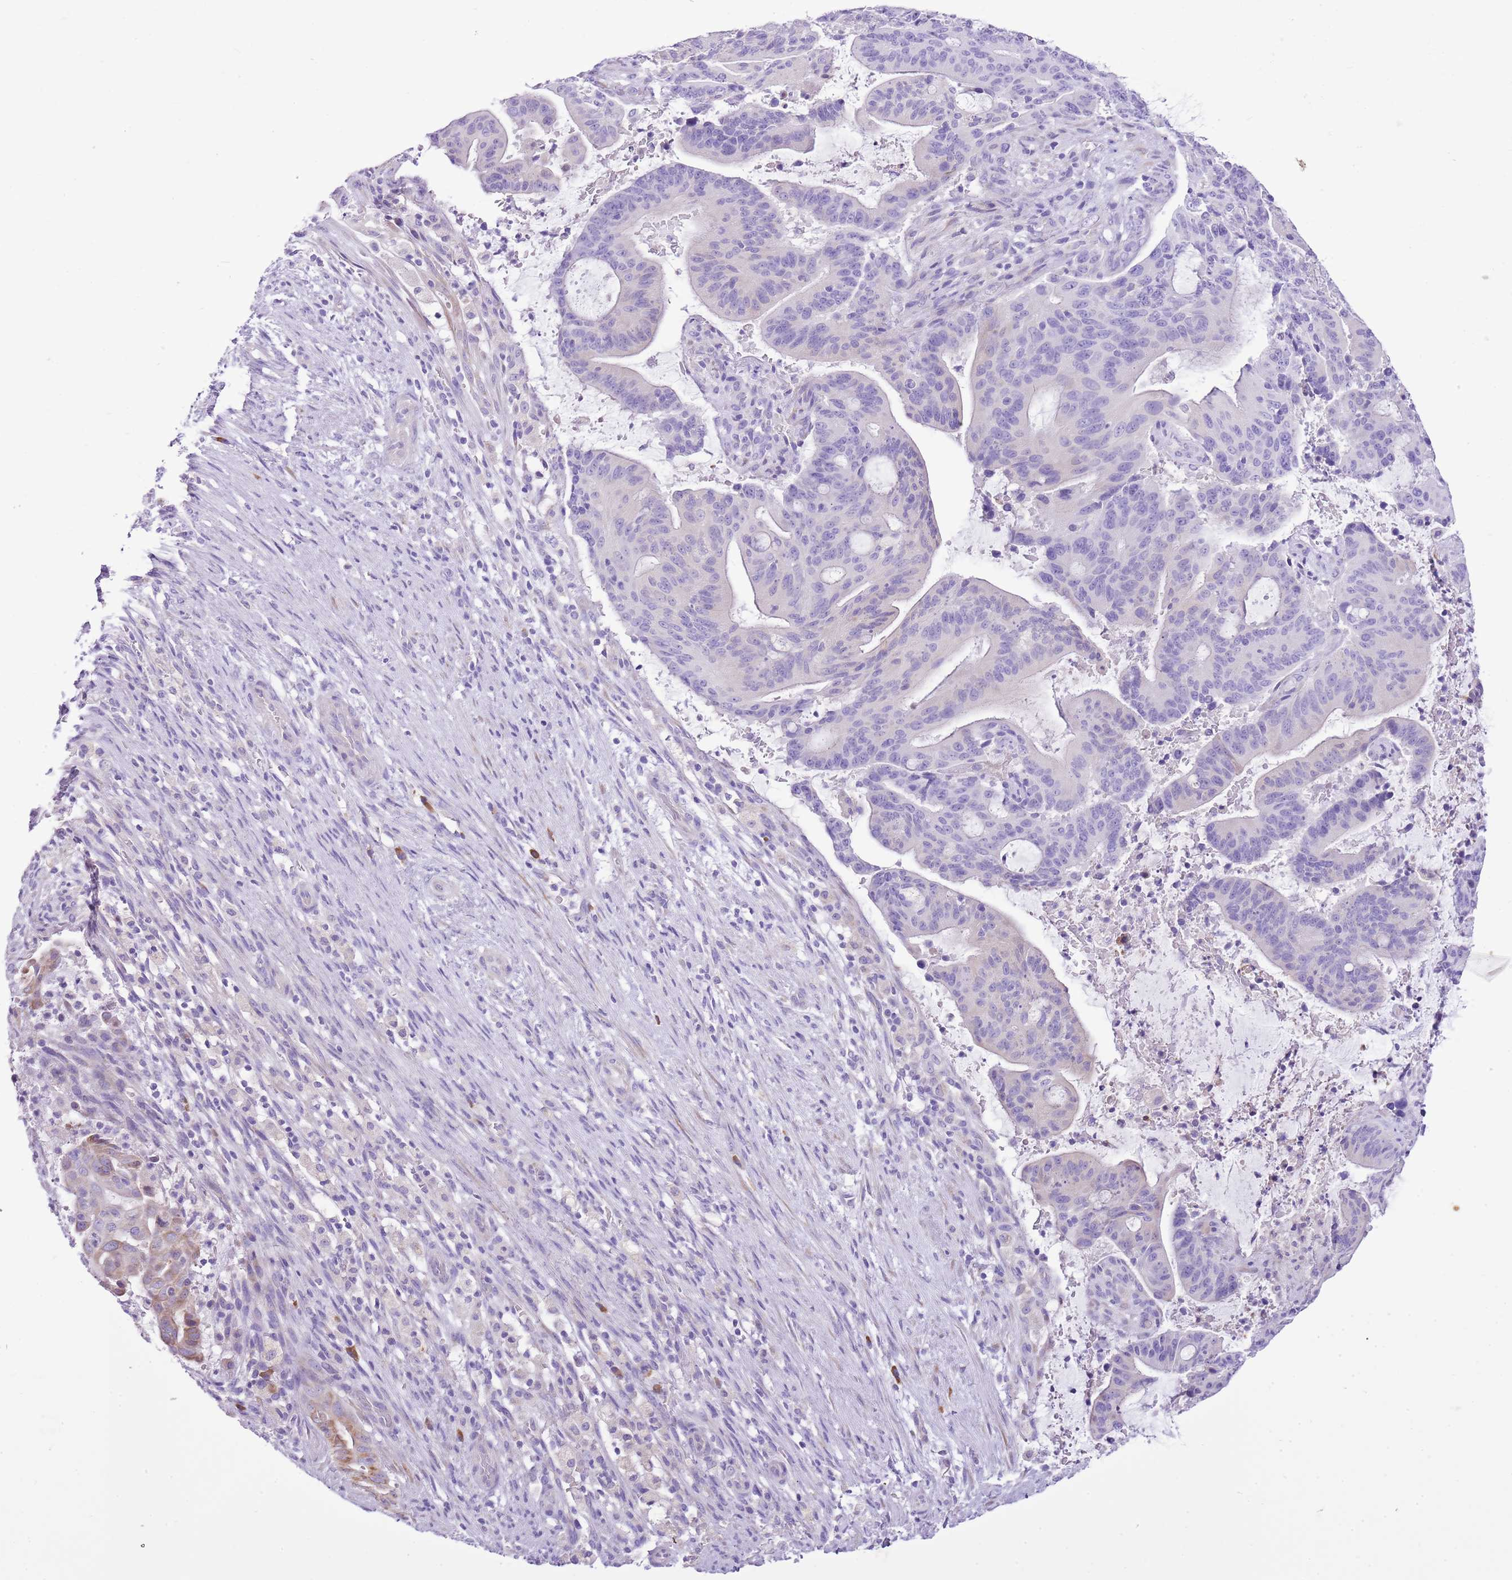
{"staining": {"intensity": "negative", "quantity": "none", "location": "none"}, "tissue": "liver cancer", "cell_type": "Tumor cells", "image_type": "cancer", "snomed": [{"axis": "morphology", "description": "Normal tissue, NOS"}, {"axis": "morphology", "description": "Cholangiocarcinoma"}, {"axis": "topography", "description": "Liver"}, {"axis": "topography", "description": "Peripheral nerve tissue"}], "caption": "Image shows no significant protein positivity in tumor cells of liver cancer.", "gene": "AAR2", "patient": {"sex": "female", "age": 73}}